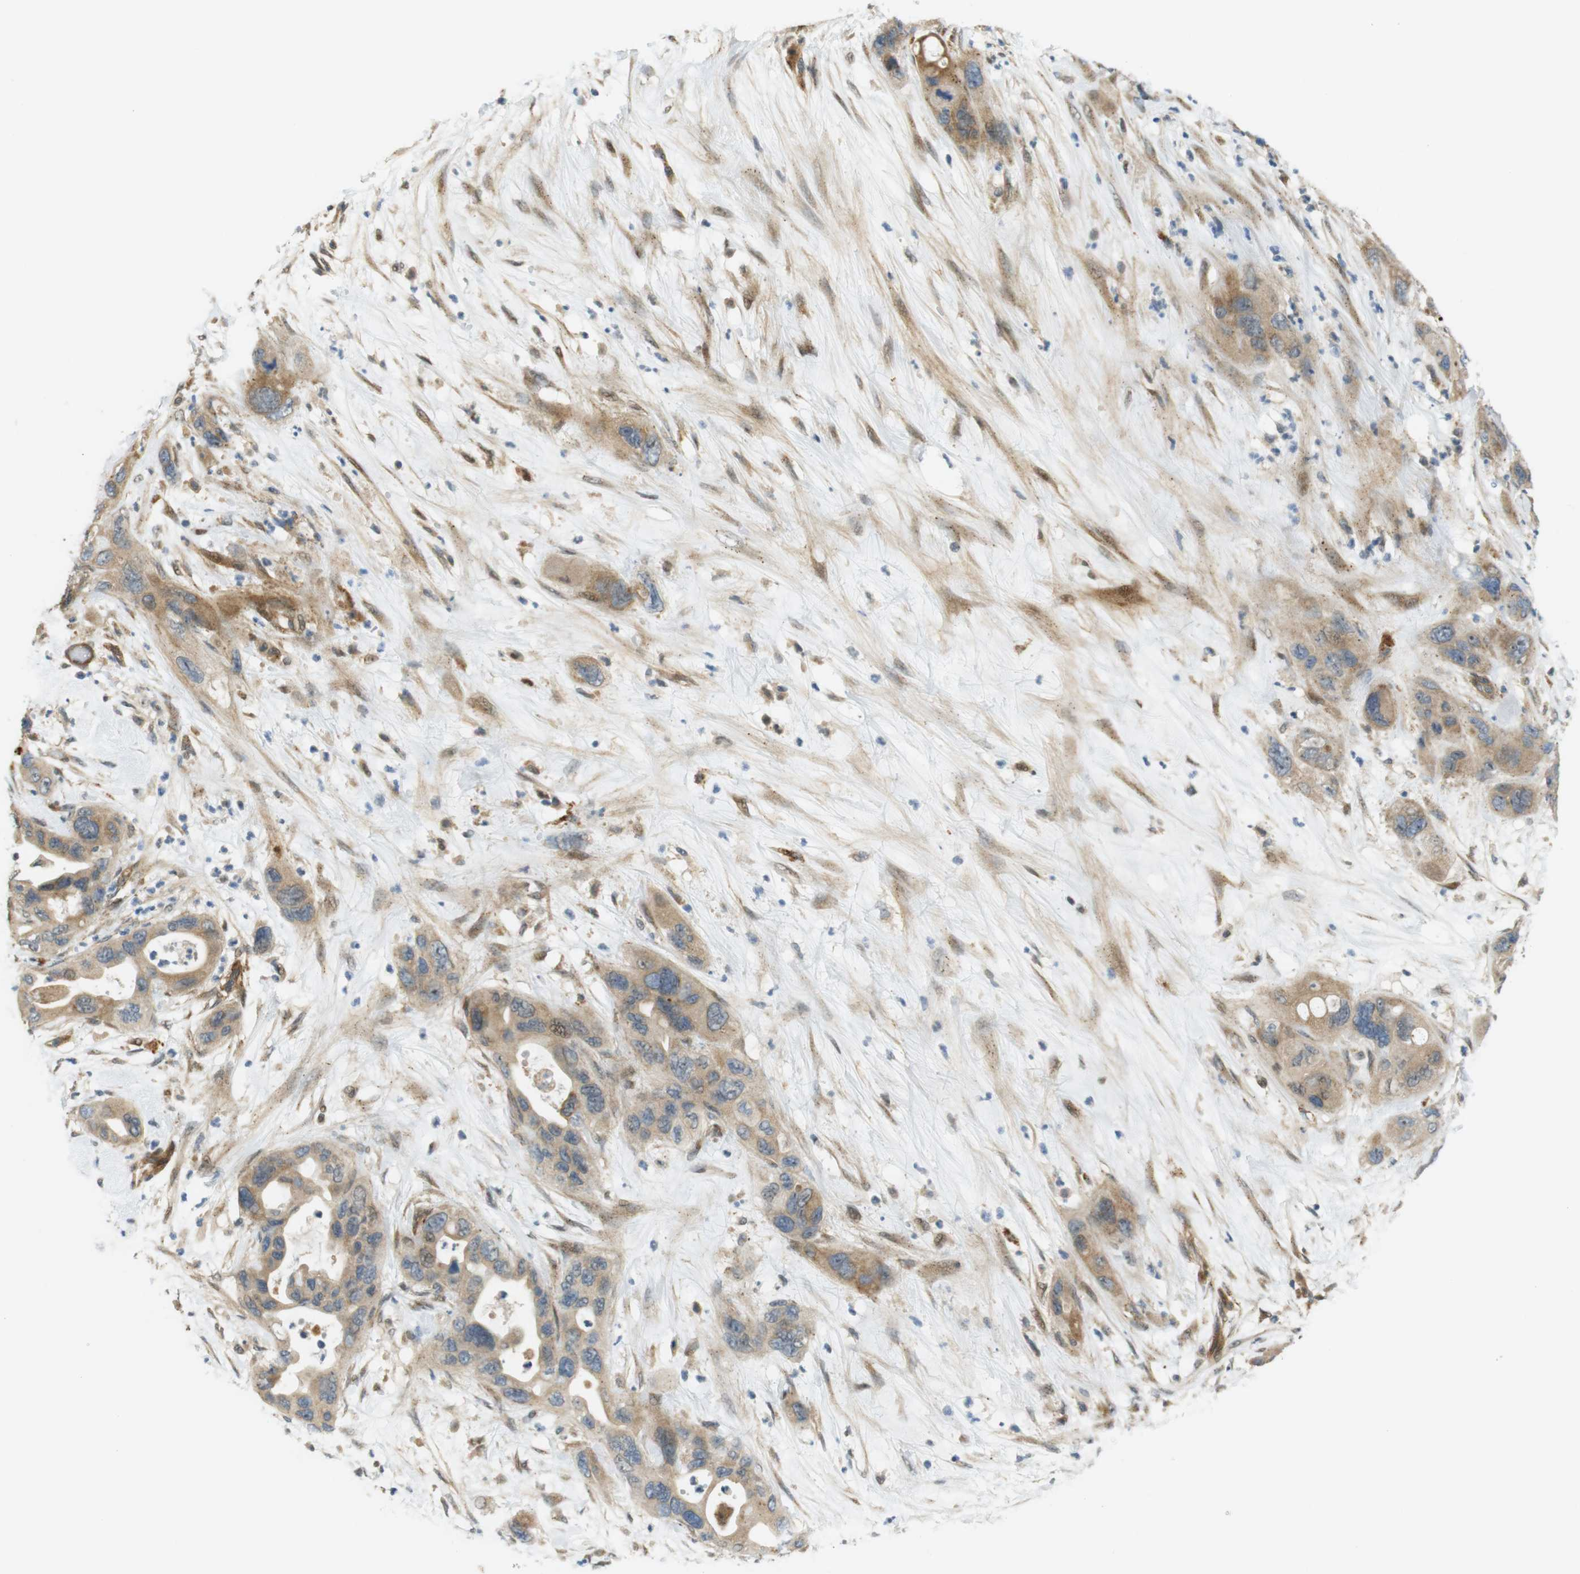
{"staining": {"intensity": "moderate", "quantity": ">75%", "location": "cytoplasmic/membranous"}, "tissue": "pancreatic cancer", "cell_type": "Tumor cells", "image_type": "cancer", "snomed": [{"axis": "morphology", "description": "Adenocarcinoma, NOS"}, {"axis": "topography", "description": "Pancreas"}], "caption": "This micrograph exhibits immunohistochemistry (IHC) staining of human adenocarcinoma (pancreatic), with medium moderate cytoplasmic/membranous positivity in approximately >75% of tumor cells.", "gene": "TSPAN9", "patient": {"sex": "female", "age": 71}}